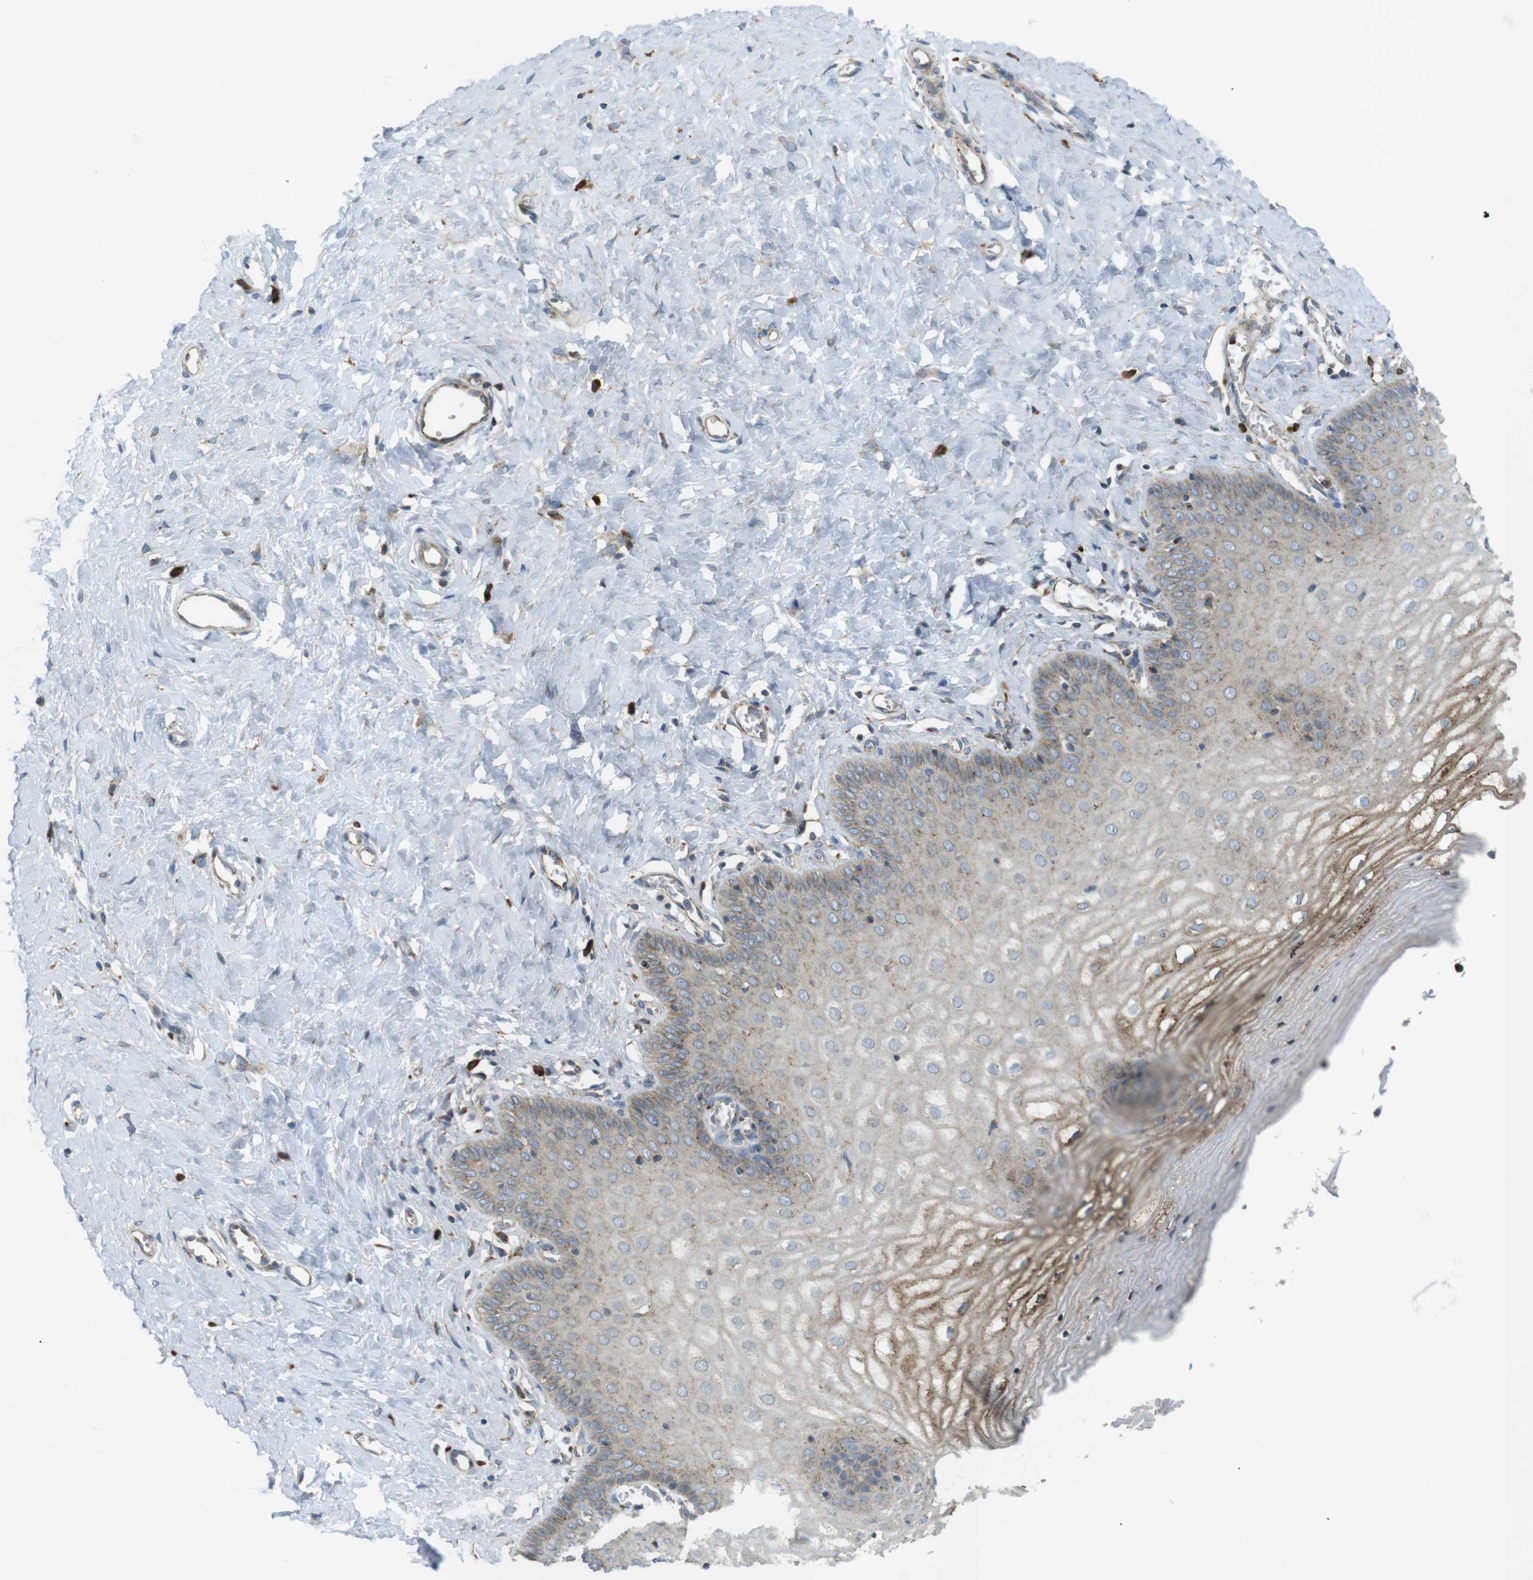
{"staining": {"intensity": "strong", "quantity": ">75%", "location": "cytoplasmic/membranous"}, "tissue": "cervix", "cell_type": "Glandular cells", "image_type": "normal", "snomed": [{"axis": "morphology", "description": "Normal tissue, NOS"}, {"axis": "topography", "description": "Cervix"}], "caption": "The immunohistochemical stain highlights strong cytoplasmic/membranous expression in glandular cells of benign cervix. (DAB (3,3'-diaminobenzidine) = brown stain, brightfield microscopy at high magnification).", "gene": "LAMP1", "patient": {"sex": "female", "age": 55}}